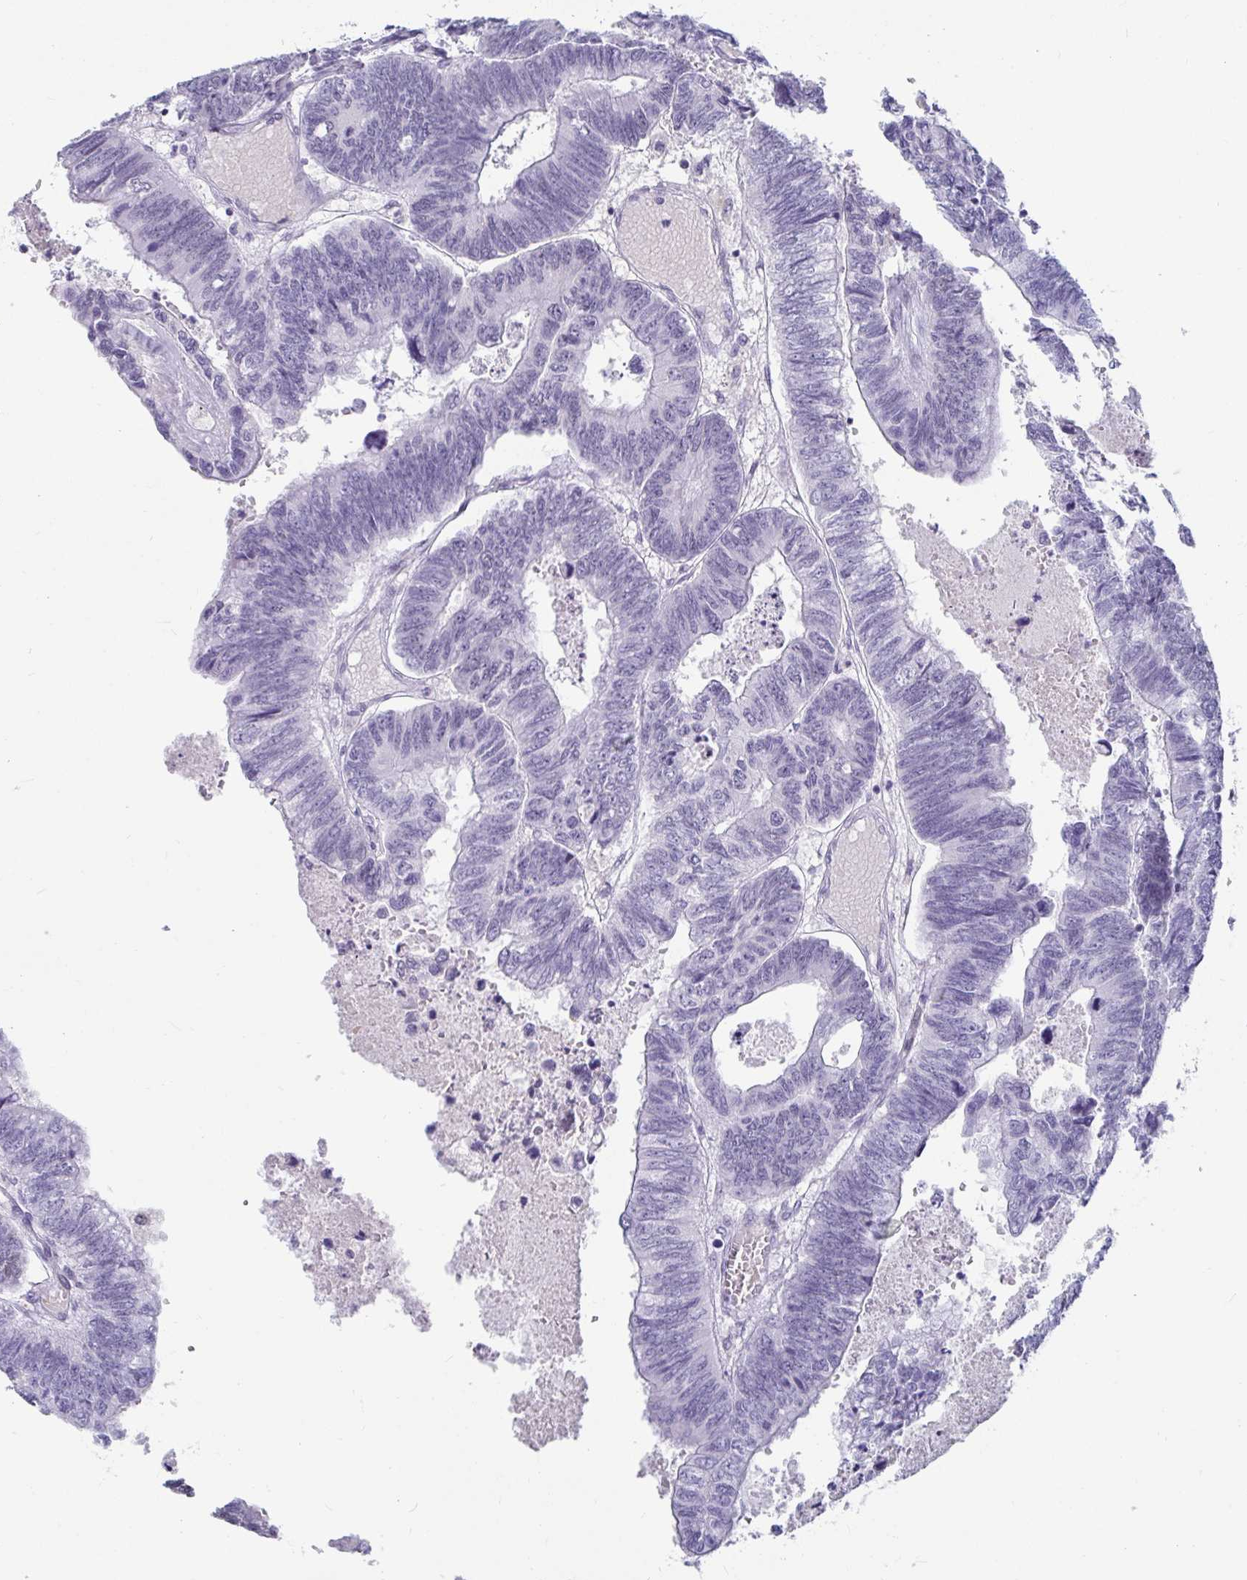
{"staining": {"intensity": "negative", "quantity": "none", "location": "none"}, "tissue": "colorectal cancer", "cell_type": "Tumor cells", "image_type": "cancer", "snomed": [{"axis": "morphology", "description": "Adenocarcinoma, NOS"}, {"axis": "topography", "description": "Colon"}], "caption": "The image demonstrates no staining of tumor cells in adenocarcinoma (colorectal). (Brightfield microscopy of DAB immunohistochemistry (IHC) at high magnification).", "gene": "NPY", "patient": {"sex": "male", "age": 62}}